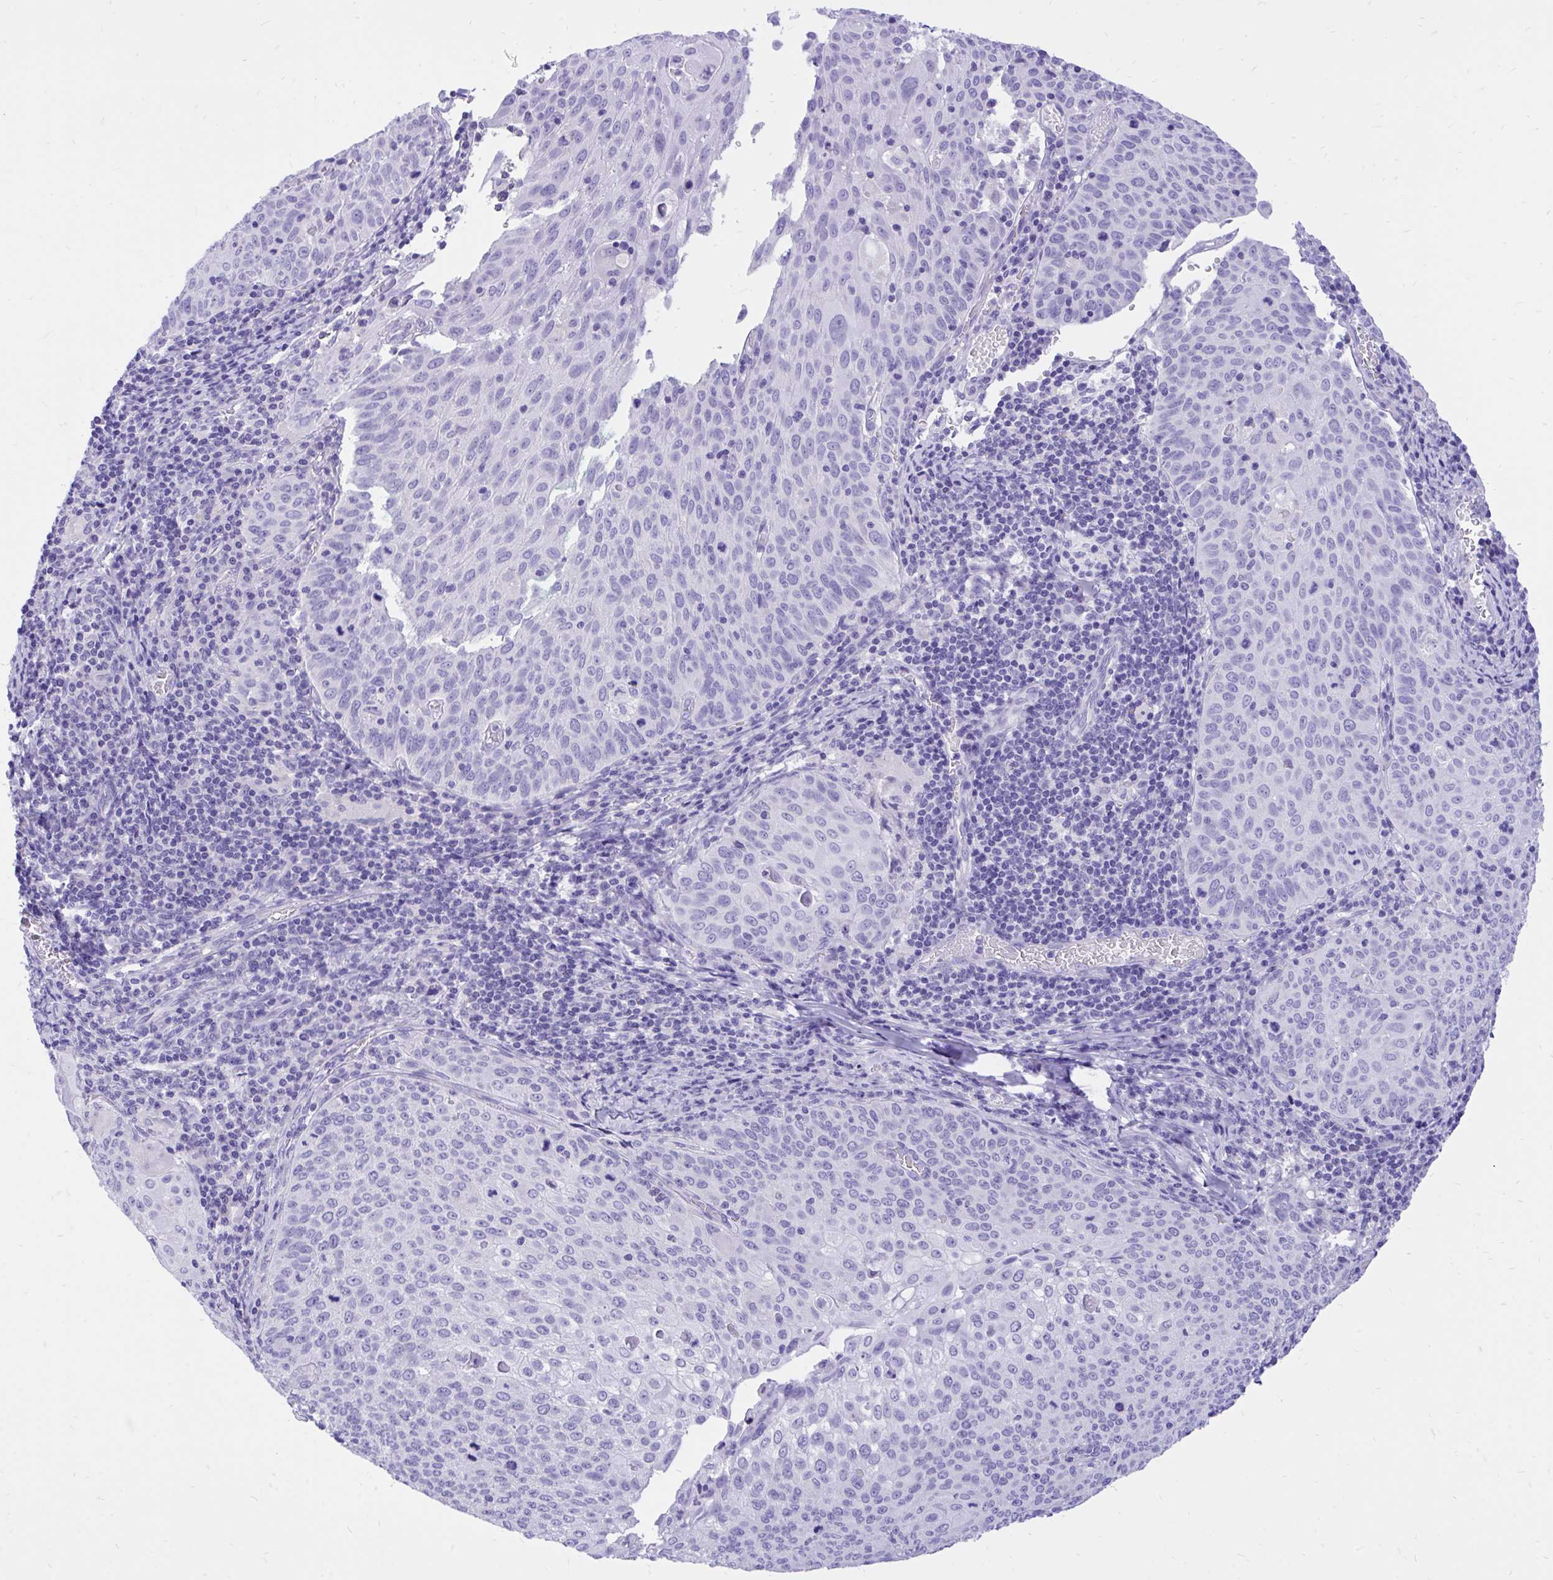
{"staining": {"intensity": "negative", "quantity": "none", "location": "none"}, "tissue": "cervical cancer", "cell_type": "Tumor cells", "image_type": "cancer", "snomed": [{"axis": "morphology", "description": "Squamous cell carcinoma, NOS"}, {"axis": "topography", "description": "Cervix"}], "caption": "Tumor cells show no significant protein expression in cervical cancer. (Stains: DAB (3,3'-diaminobenzidine) immunohistochemistry (IHC) with hematoxylin counter stain, Microscopy: brightfield microscopy at high magnification).", "gene": "MON1A", "patient": {"sex": "female", "age": 65}}